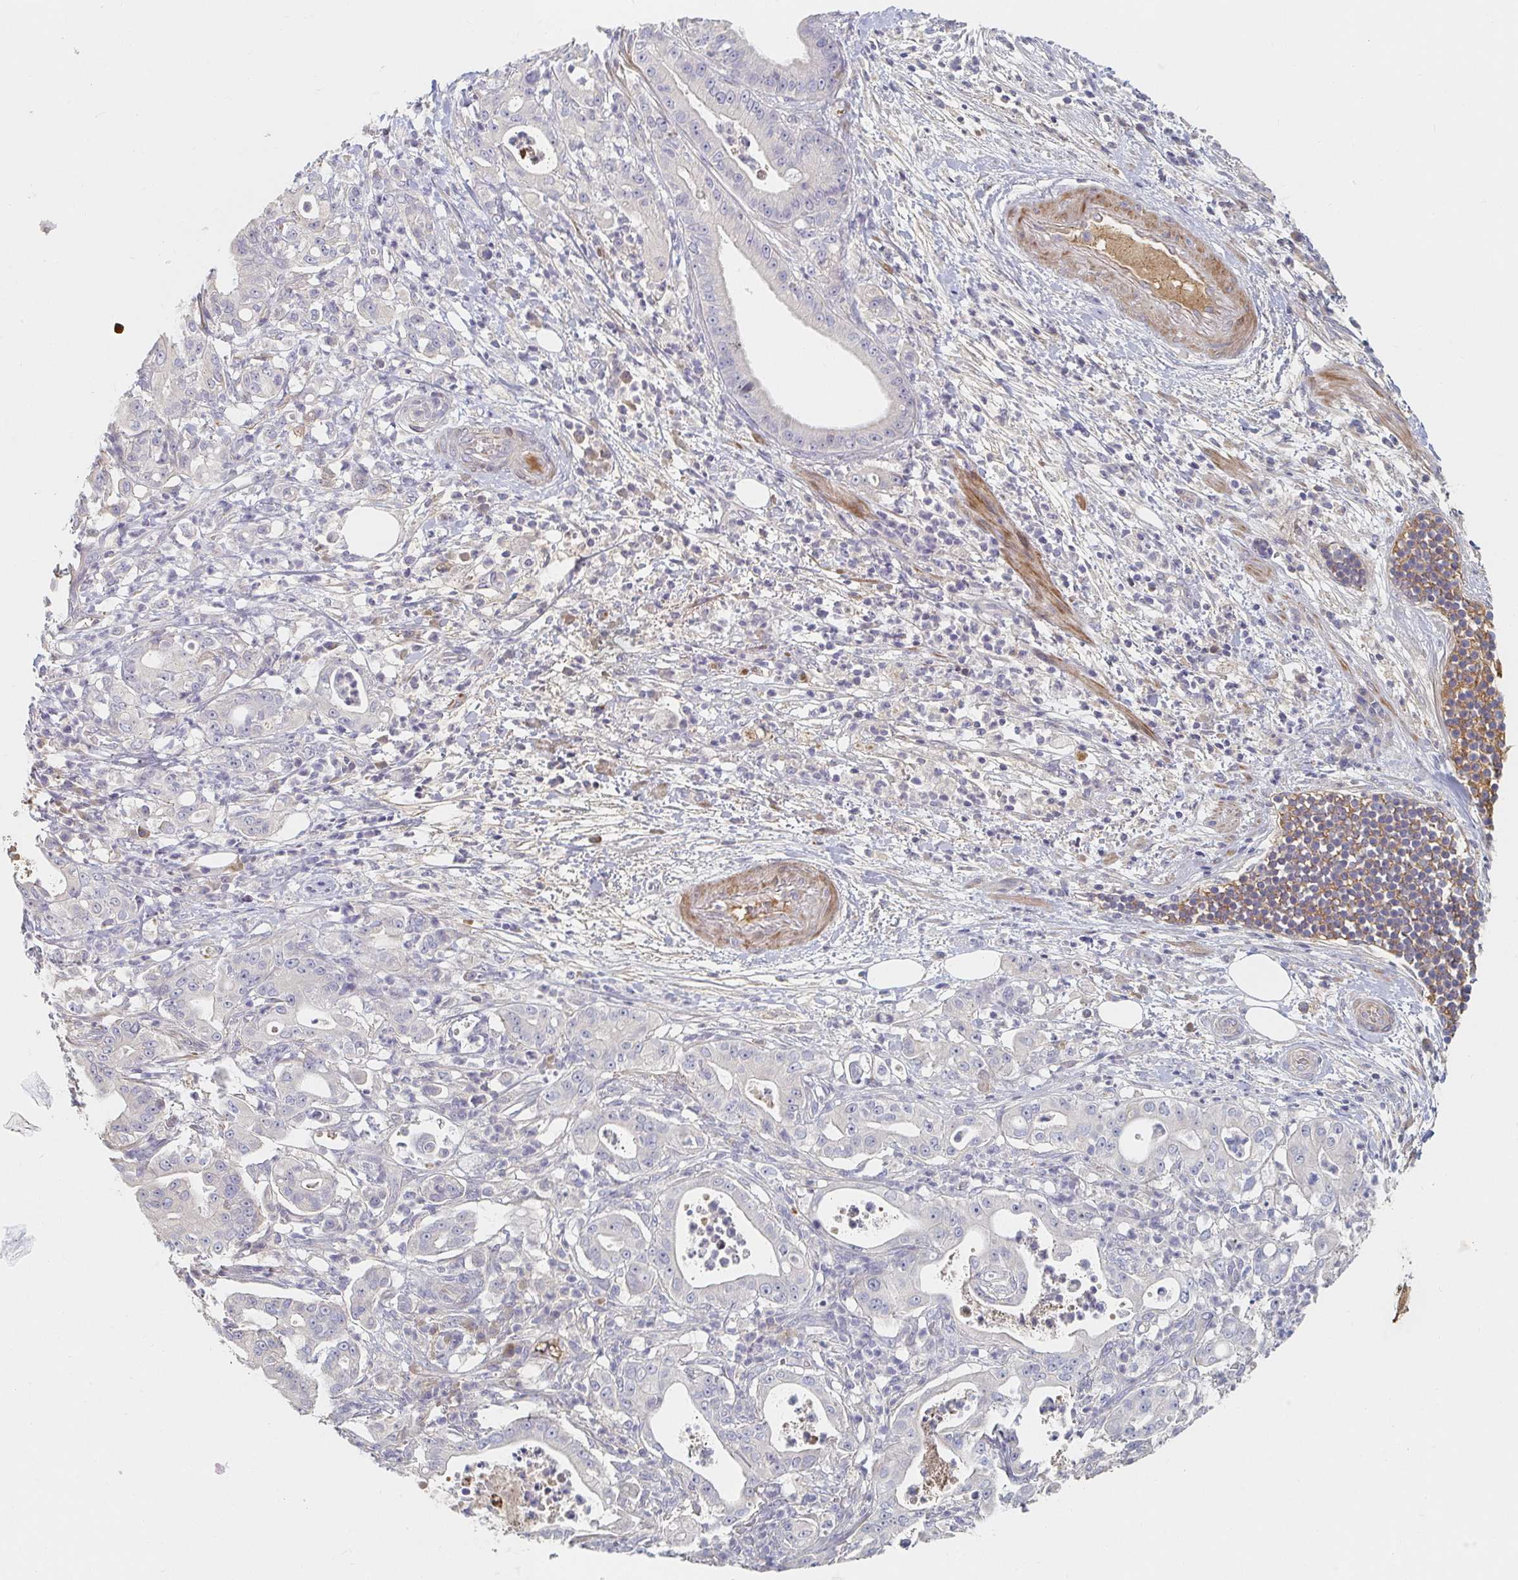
{"staining": {"intensity": "negative", "quantity": "none", "location": "none"}, "tissue": "pancreatic cancer", "cell_type": "Tumor cells", "image_type": "cancer", "snomed": [{"axis": "morphology", "description": "Adenocarcinoma, NOS"}, {"axis": "topography", "description": "Pancreas"}], "caption": "Tumor cells are negative for brown protein staining in pancreatic adenocarcinoma.", "gene": "NME9", "patient": {"sex": "male", "age": 71}}